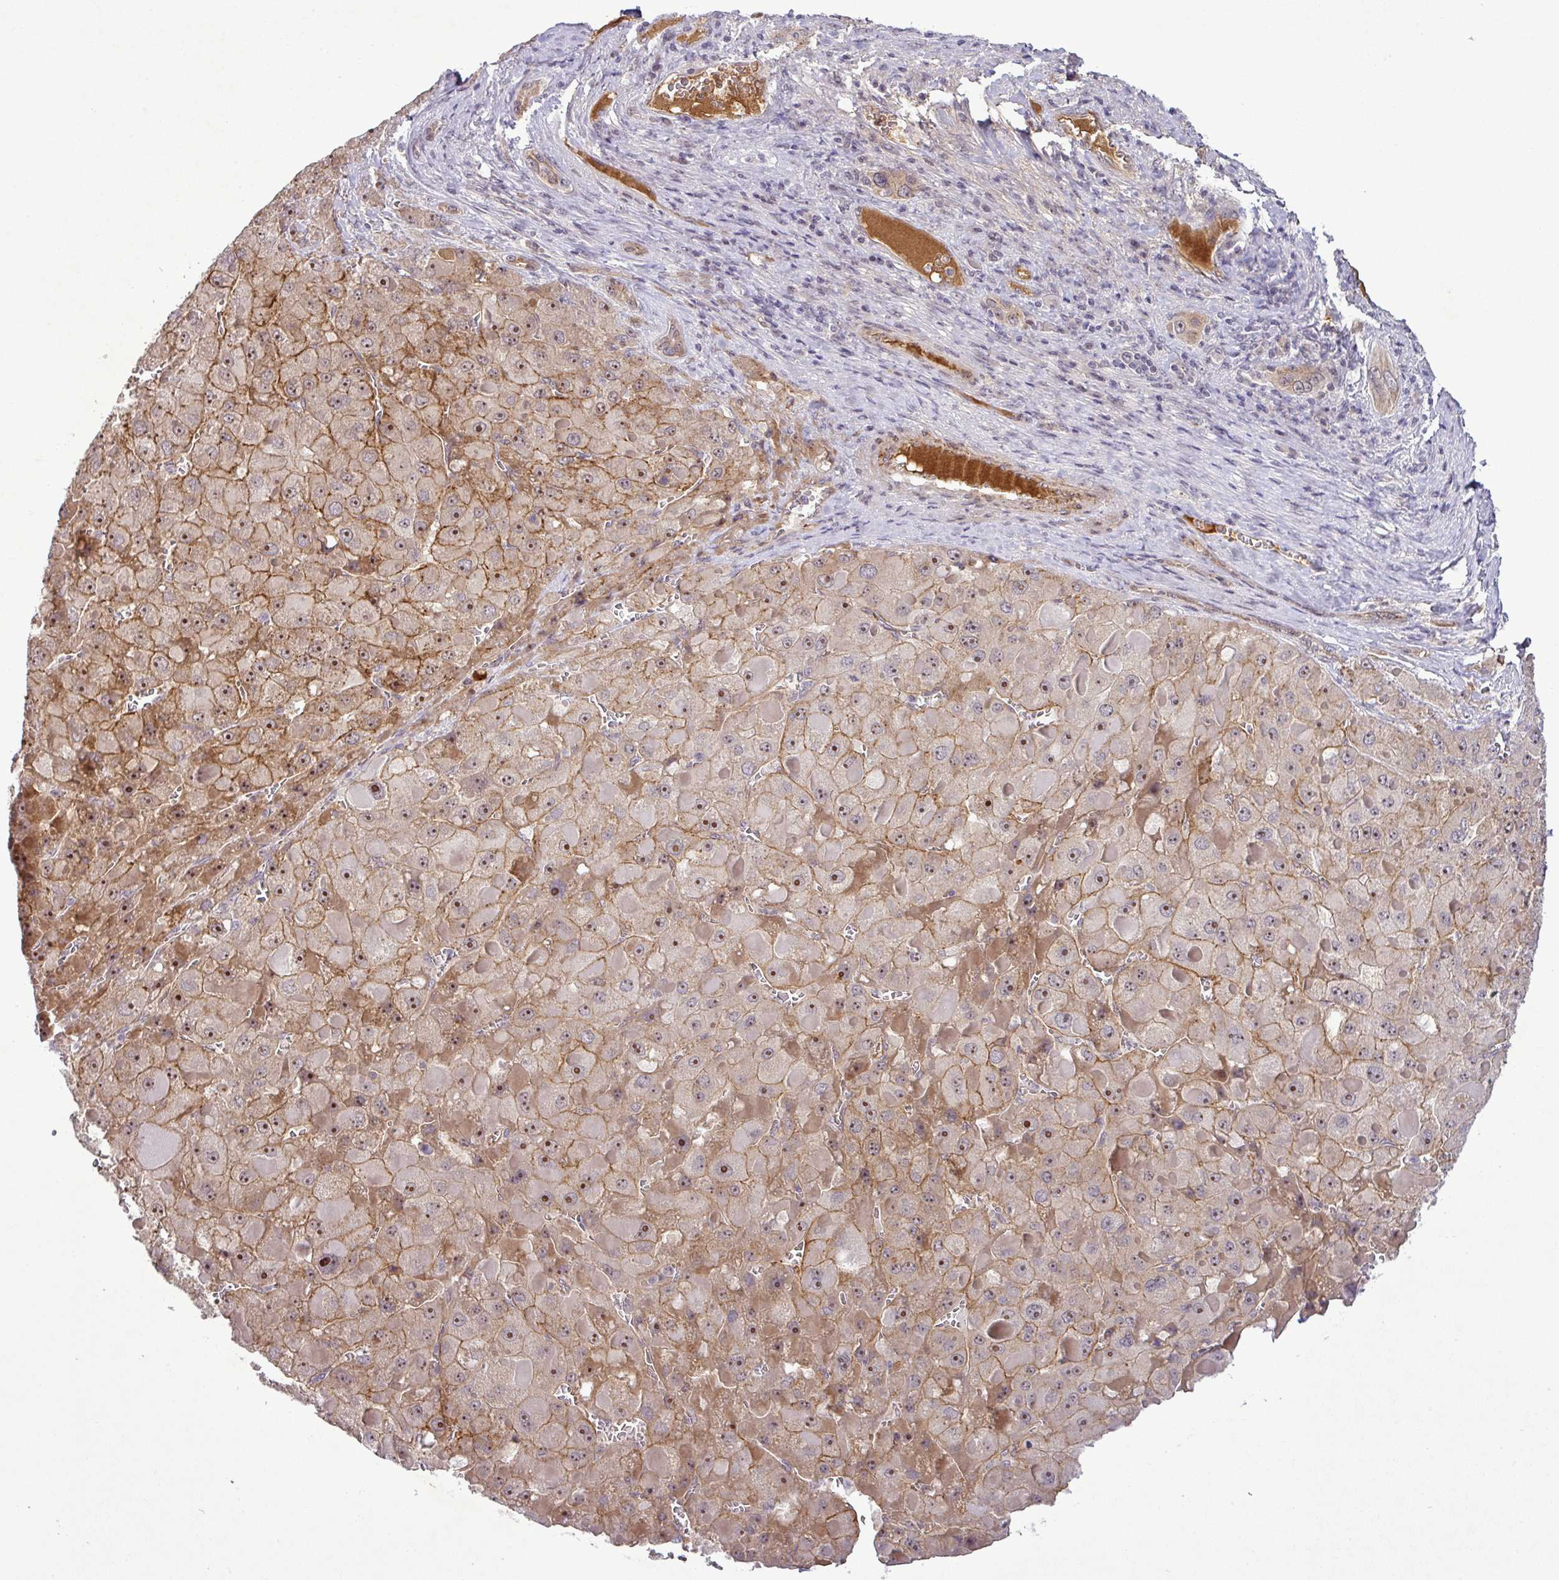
{"staining": {"intensity": "moderate", "quantity": ">75%", "location": "cytoplasmic/membranous,nuclear"}, "tissue": "liver cancer", "cell_type": "Tumor cells", "image_type": "cancer", "snomed": [{"axis": "morphology", "description": "Carcinoma, Hepatocellular, NOS"}, {"axis": "topography", "description": "Liver"}], "caption": "Protein staining by immunohistochemistry (IHC) displays moderate cytoplasmic/membranous and nuclear positivity in approximately >75% of tumor cells in liver cancer (hepatocellular carcinoma).", "gene": "PCDH1", "patient": {"sex": "female", "age": 73}}